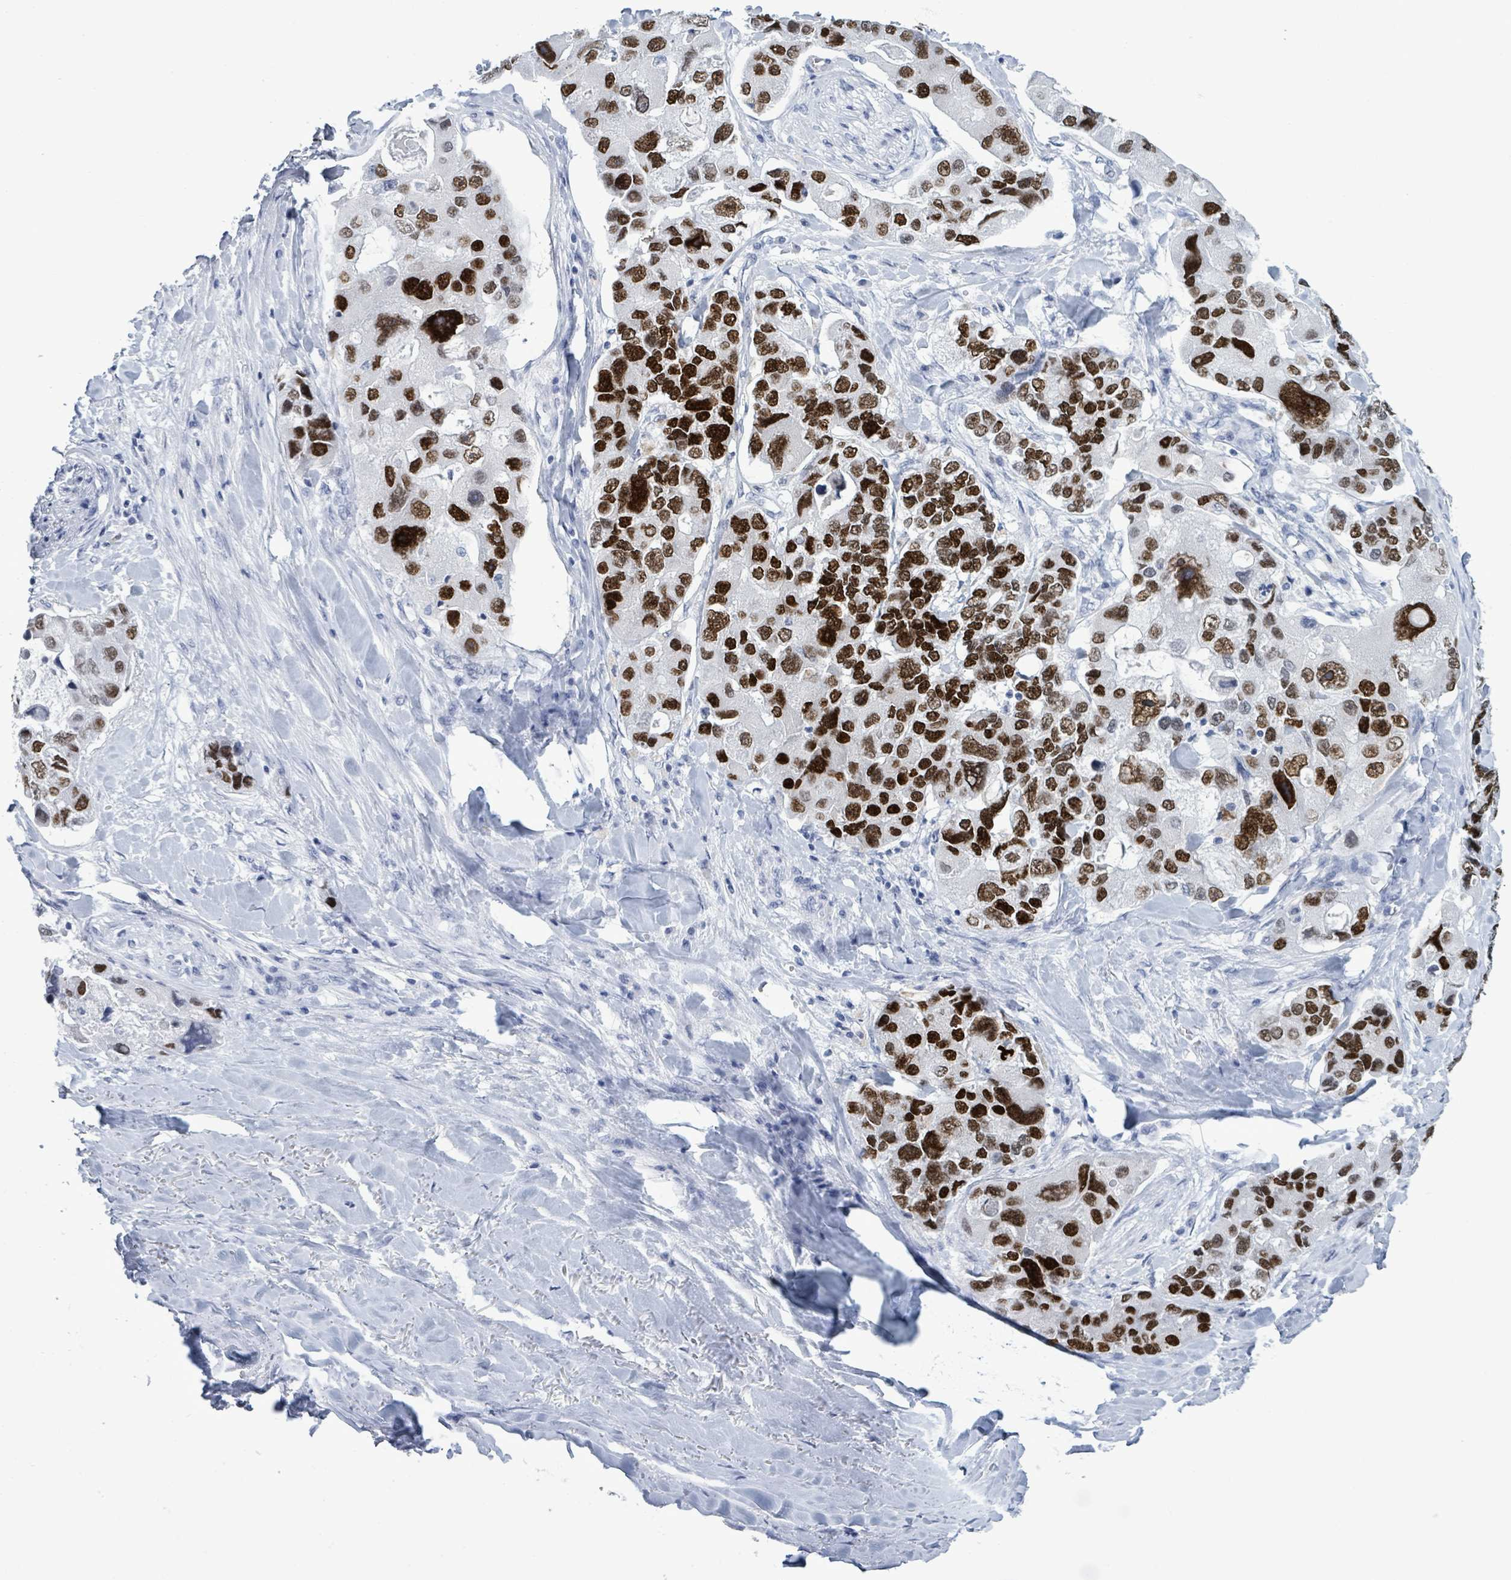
{"staining": {"intensity": "strong", "quantity": ">75%", "location": "nuclear"}, "tissue": "lung cancer", "cell_type": "Tumor cells", "image_type": "cancer", "snomed": [{"axis": "morphology", "description": "Adenocarcinoma, NOS"}, {"axis": "topography", "description": "Lung"}], "caption": "The immunohistochemical stain shows strong nuclear expression in tumor cells of lung adenocarcinoma tissue.", "gene": "NKX2-1", "patient": {"sex": "female", "age": 54}}